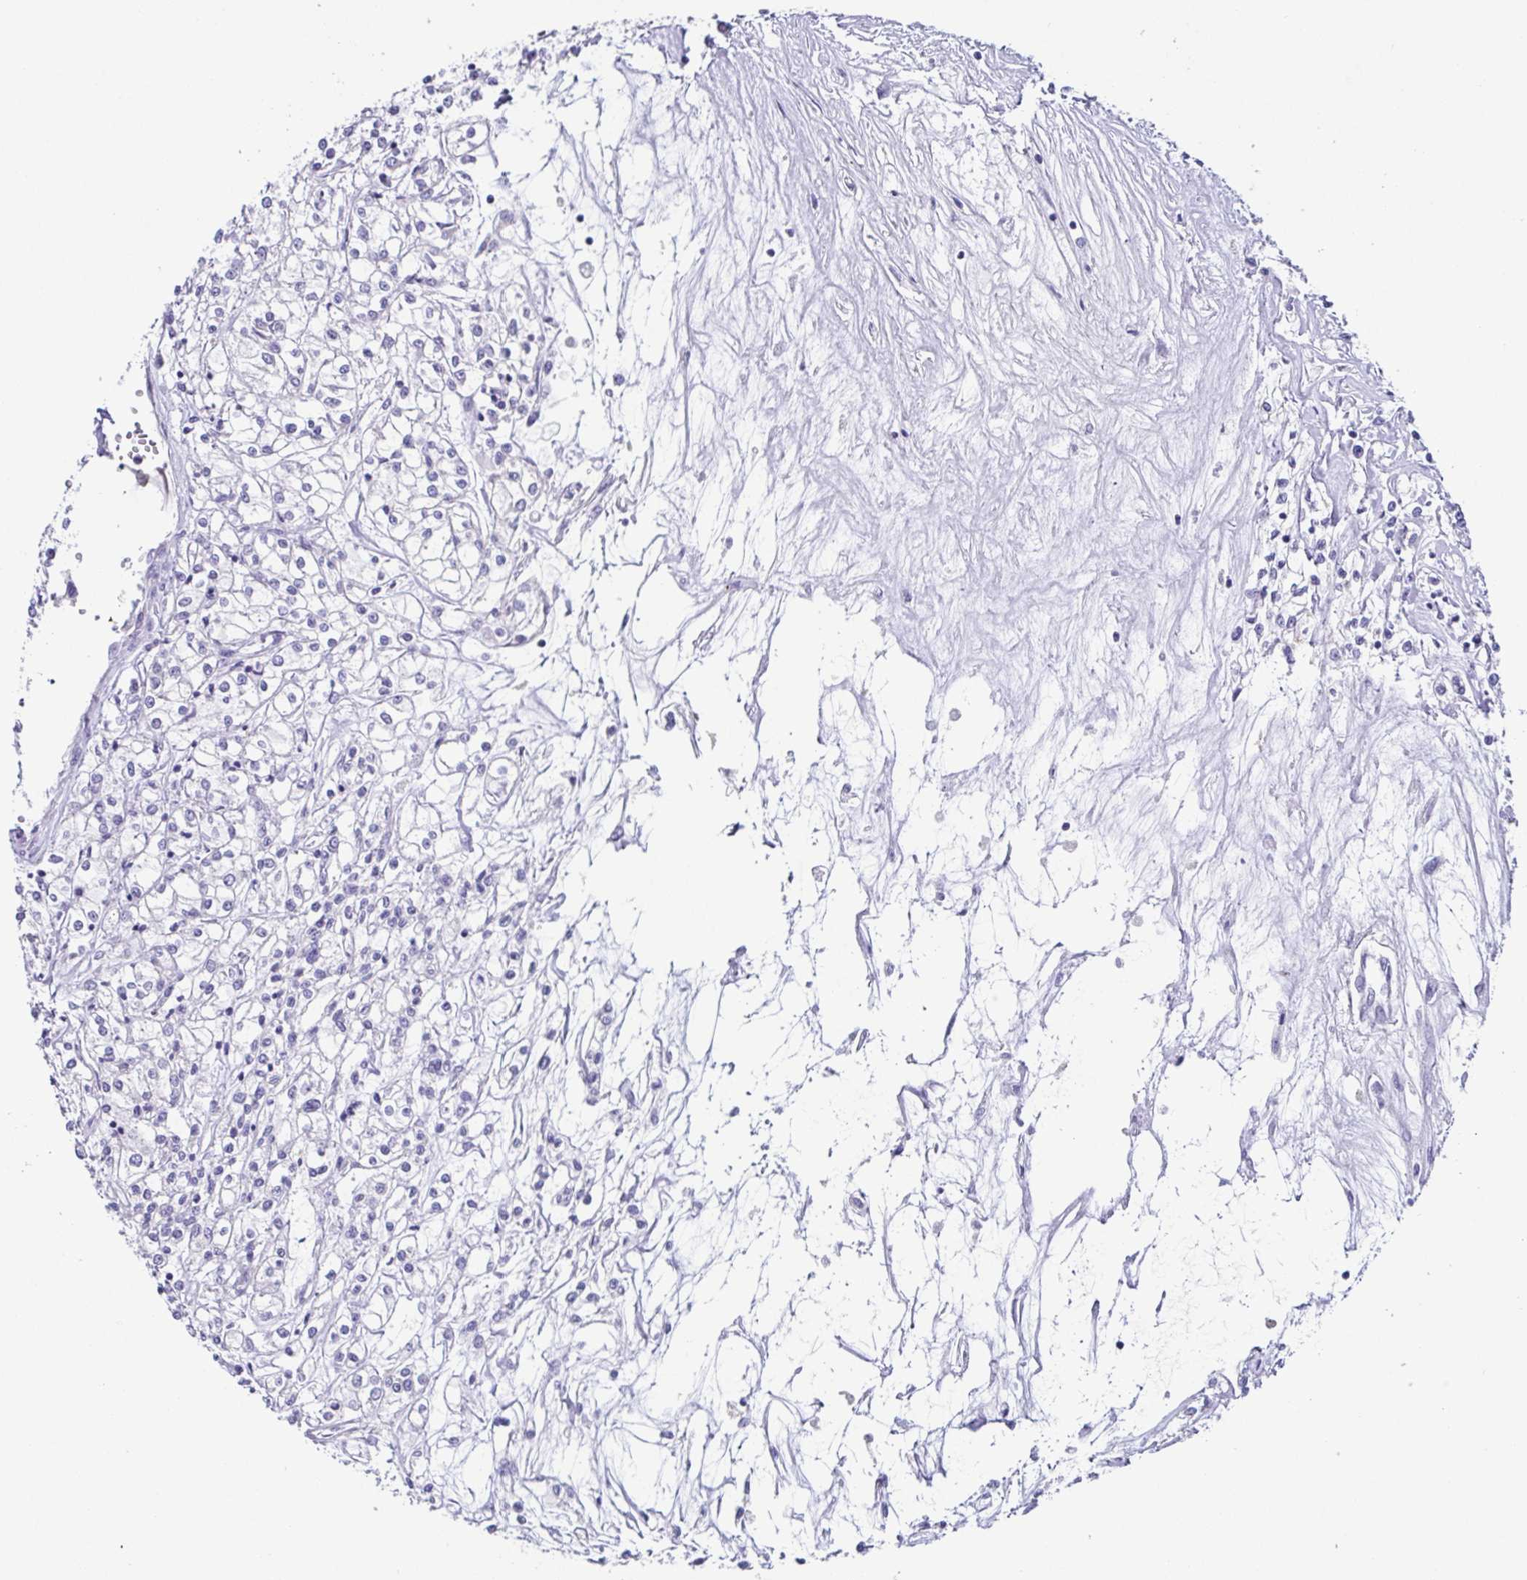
{"staining": {"intensity": "negative", "quantity": "none", "location": "none"}, "tissue": "renal cancer", "cell_type": "Tumor cells", "image_type": "cancer", "snomed": [{"axis": "morphology", "description": "Adenocarcinoma, NOS"}, {"axis": "topography", "description": "Kidney"}], "caption": "The histopathology image demonstrates no staining of tumor cells in adenocarcinoma (renal).", "gene": "RDH11", "patient": {"sex": "female", "age": 59}}